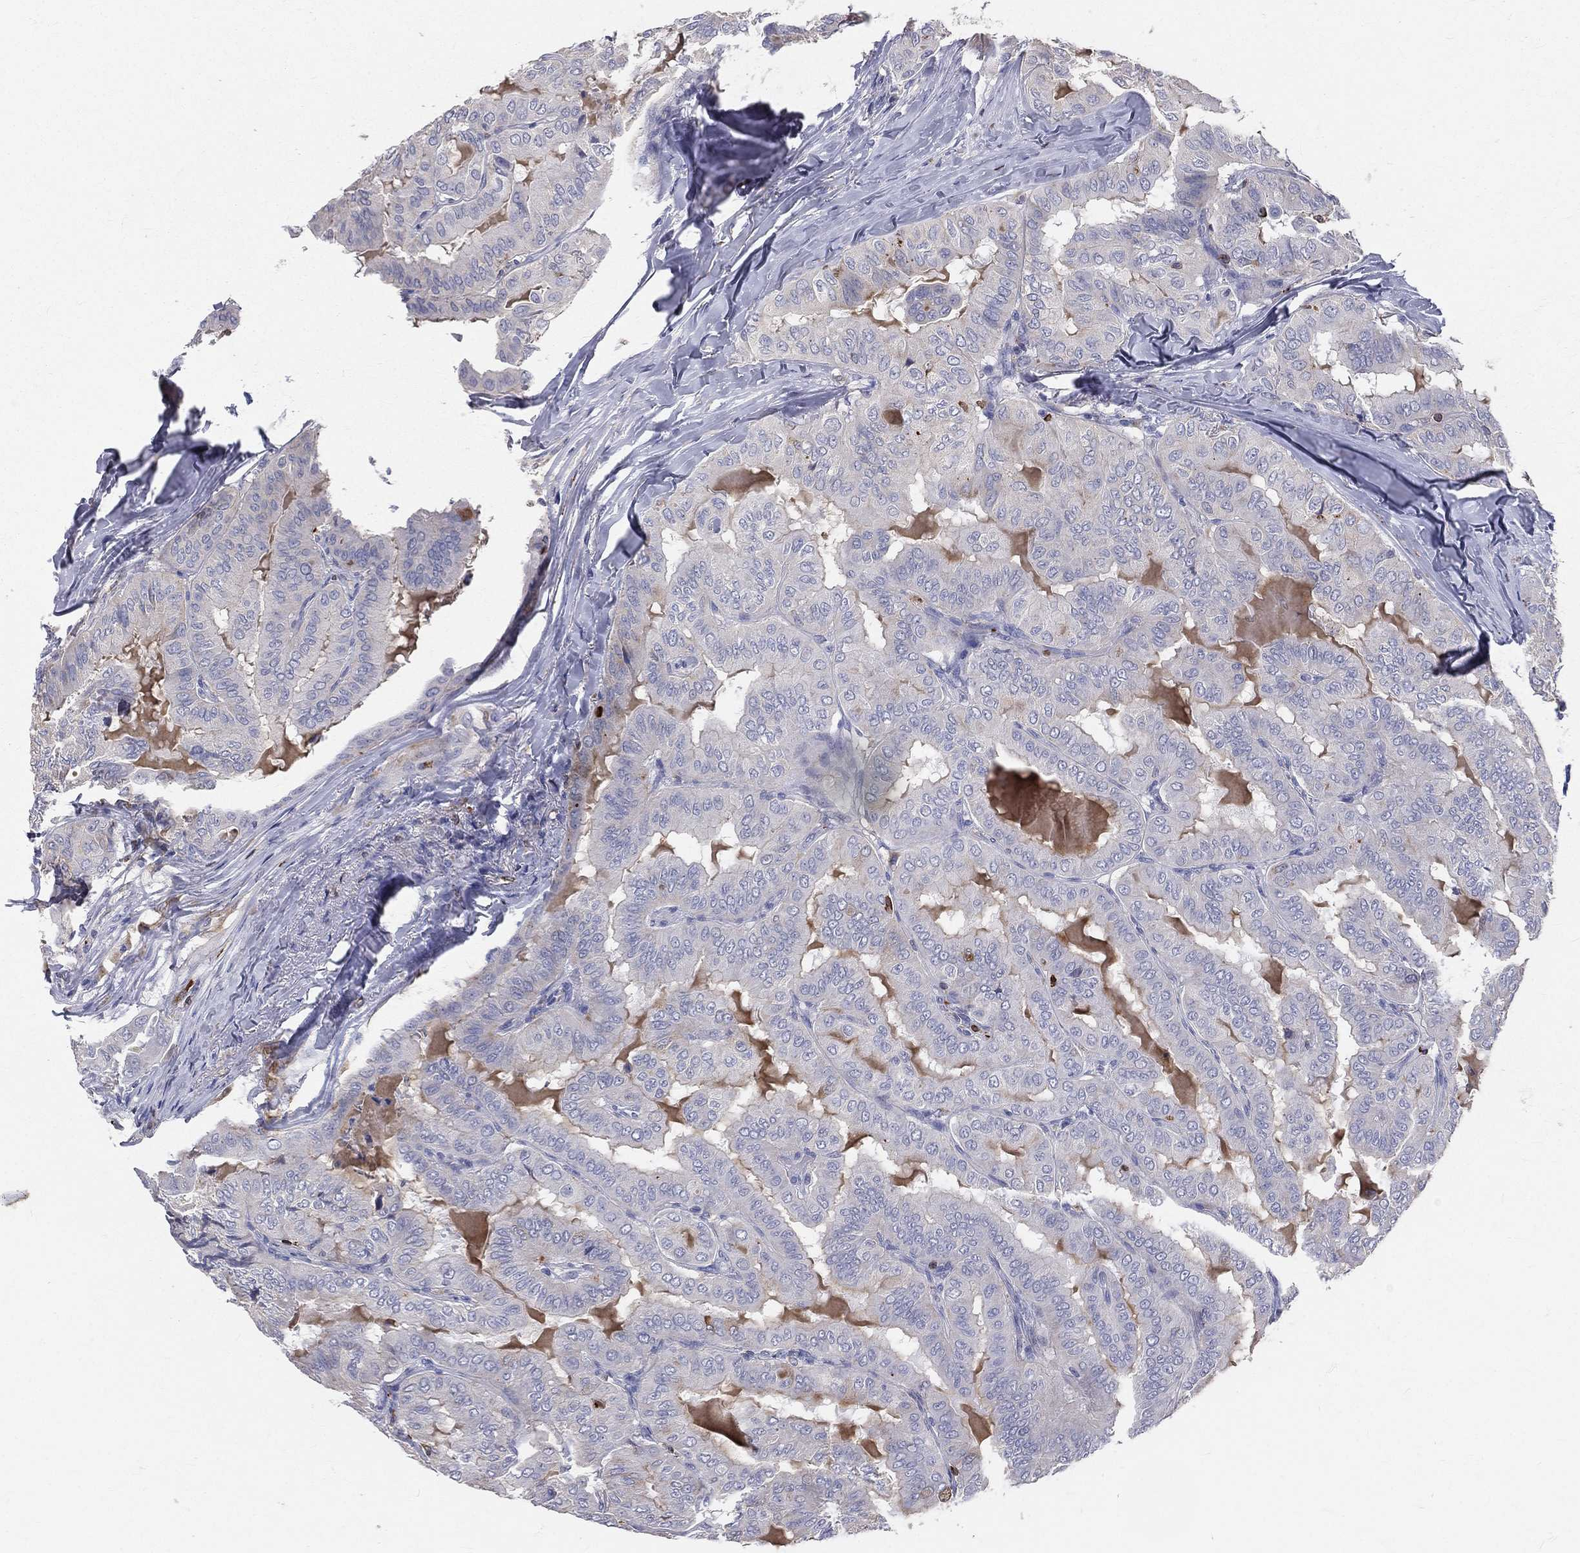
{"staining": {"intensity": "negative", "quantity": "none", "location": "none"}, "tissue": "thyroid cancer", "cell_type": "Tumor cells", "image_type": "cancer", "snomed": [{"axis": "morphology", "description": "Papillary adenocarcinoma, NOS"}, {"axis": "topography", "description": "Thyroid gland"}], "caption": "A high-resolution histopathology image shows immunohistochemistry staining of thyroid papillary adenocarcinoma, which demonstrates no significant staining in tumor cells.", "gene": "CTSW", "patient": {"sex": "female", "age": 68}}